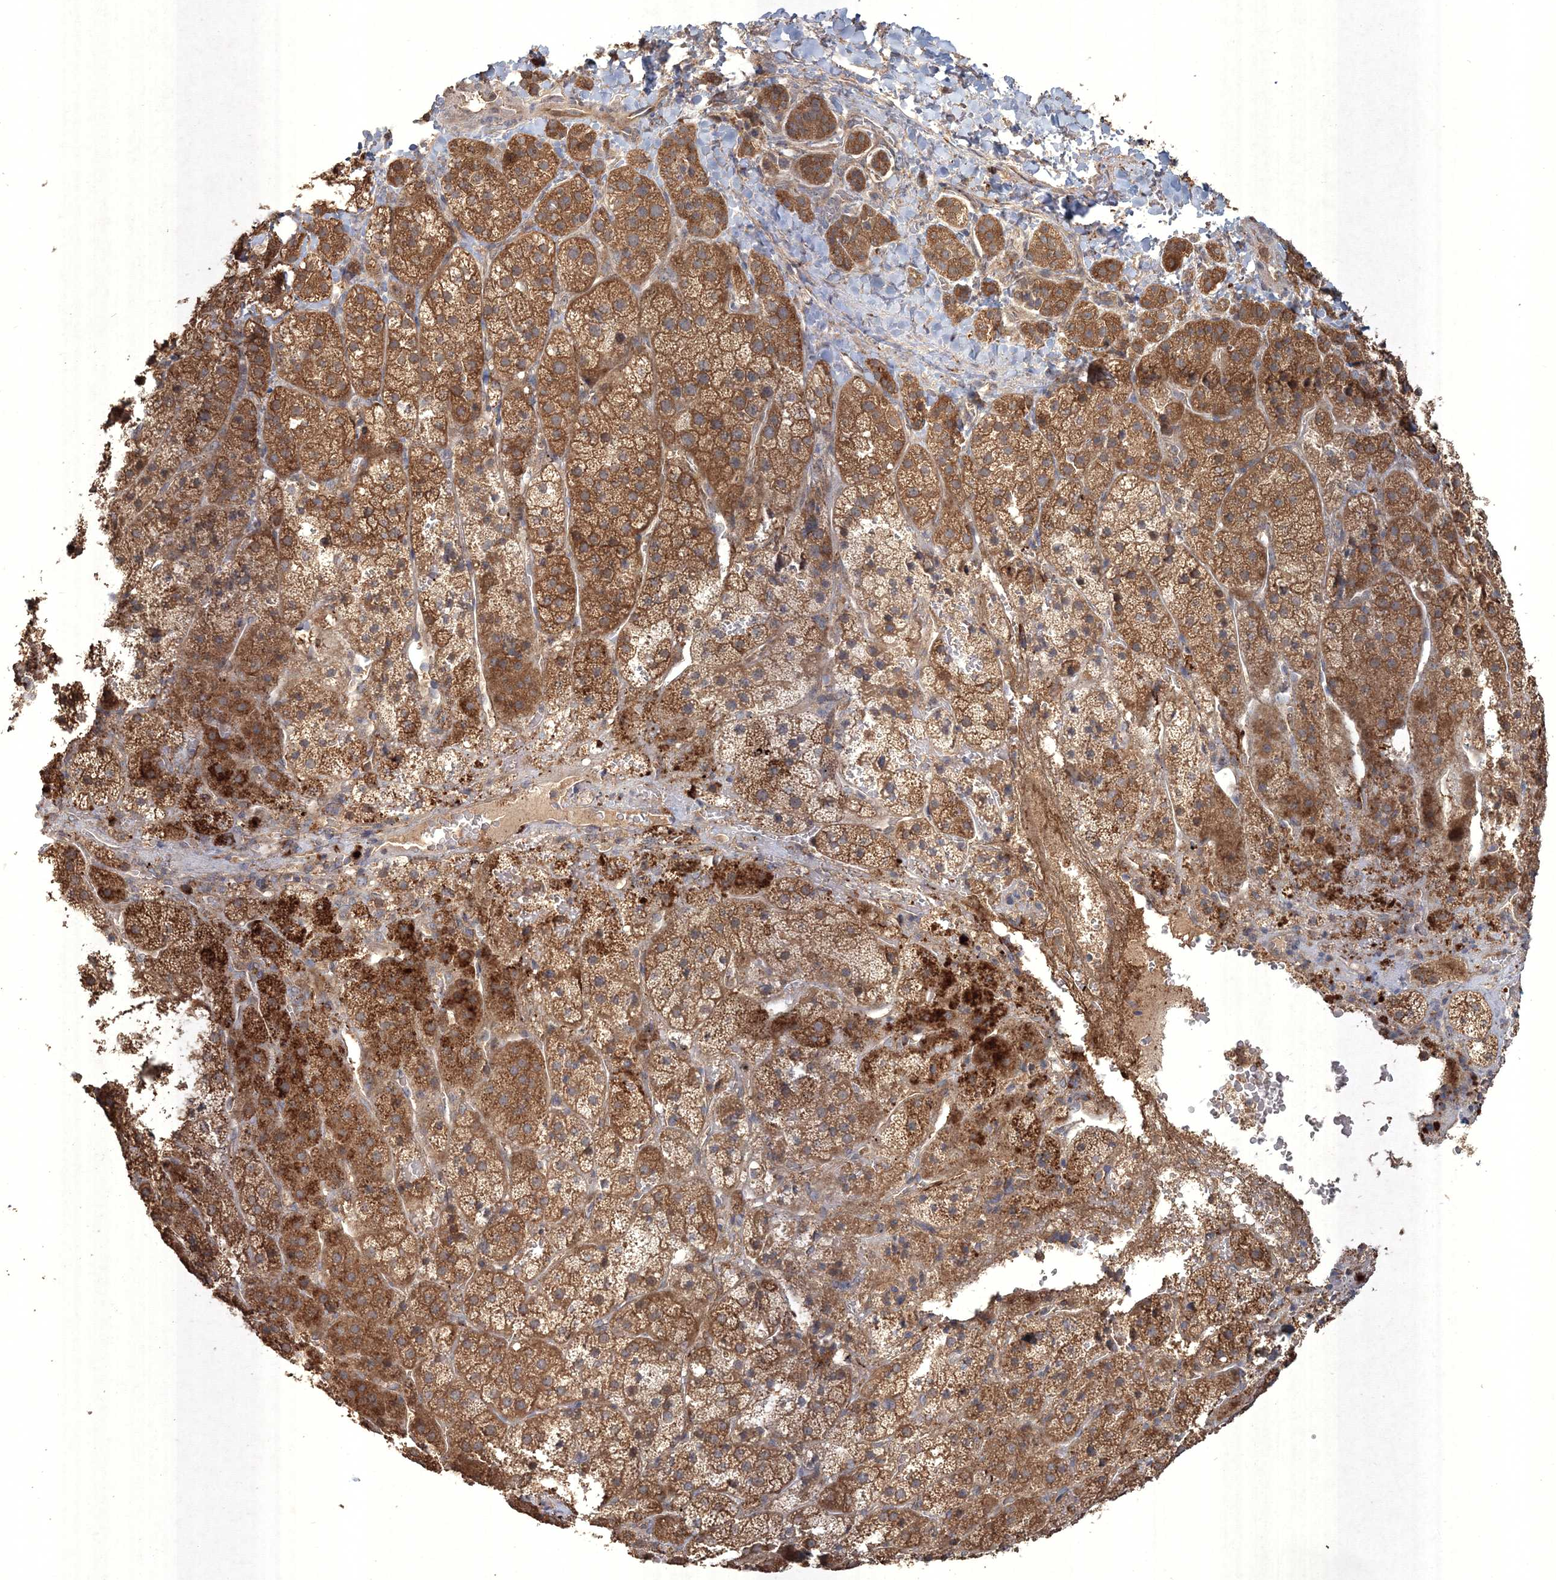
{"staining": {"intensity": "strong", "quantity": ">75%", "location": "cytoplasmic/membranous"}, "tissue": "adrenal gland", "cell_type": "Glandular cells", "image_type": "normal", "snomed": [{"axis": "morphology", "description": "Normal tissue, NOS"}, {"axis": "topography", "description": "Adrenal gland"}], "caption": "Immunohistochemical staining of normal human adrenal gland shows >75% levels of strong cytoplasmic/membranous protein expression in about >75% of glandular cells.", "gene": "SPRY1", "patient": {"sex": "female", "age": 44}}